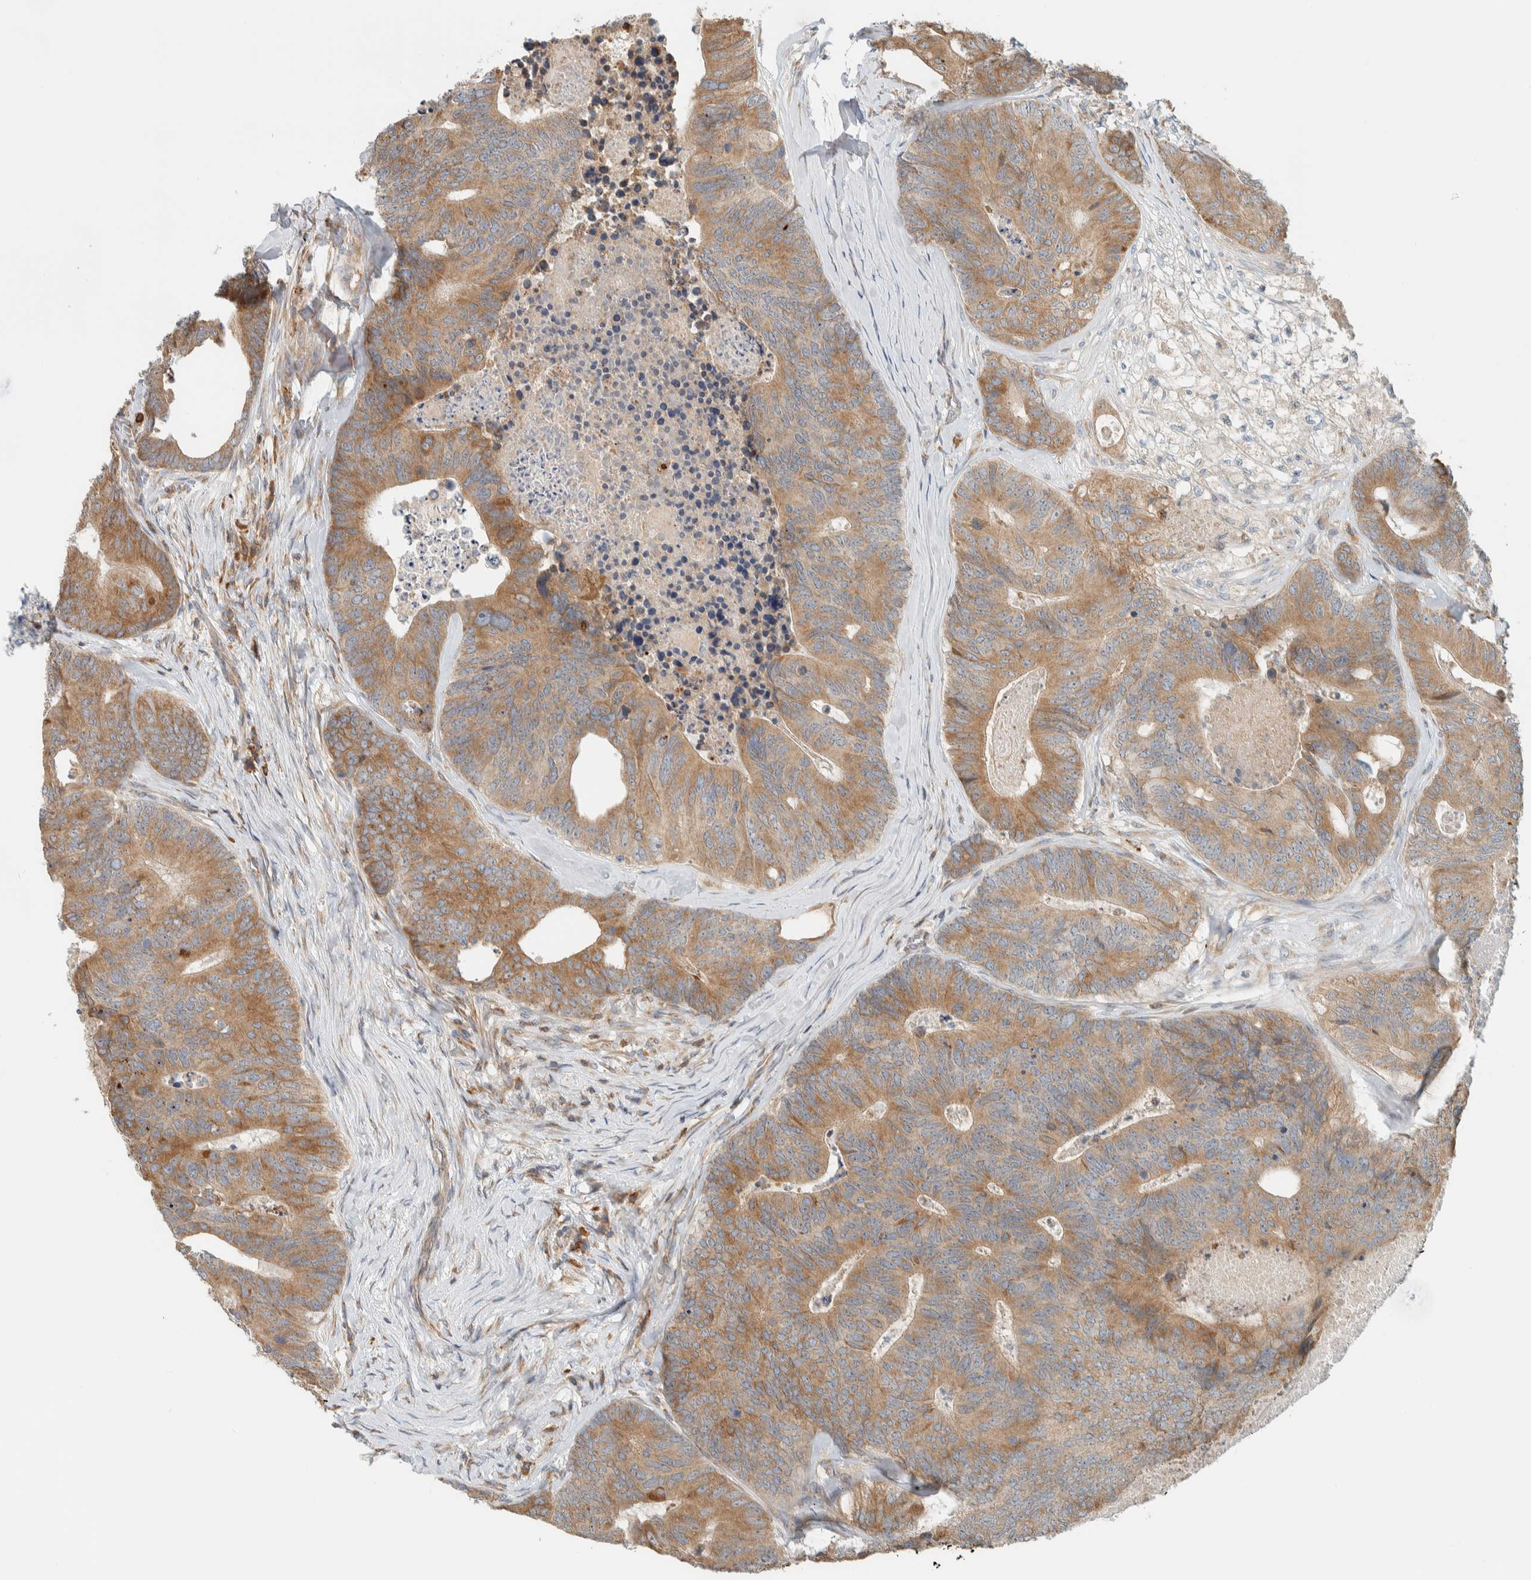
{"staining": {"intensity": "moderate", "quantity": ">75%", "location": "cytoplasmic/membranous"}, "tissue": "colorectal cancer", "cell_type": "Tumor cells", "image_type": "cancer", "snomed": [{"axis": "morphology", "description": "Adenocarcinoma, NOS"}, {"axis": "topography", "description": "Colon"}], "caption": "There is medium levels of moderate cytoplasmic/membranous staining in tumor cells of colorectal cancer, as demonstrated by immunohistochemical staining (brown color).", "gene": "CCDC57", "patient": {"sex": "female", "age": 67}}